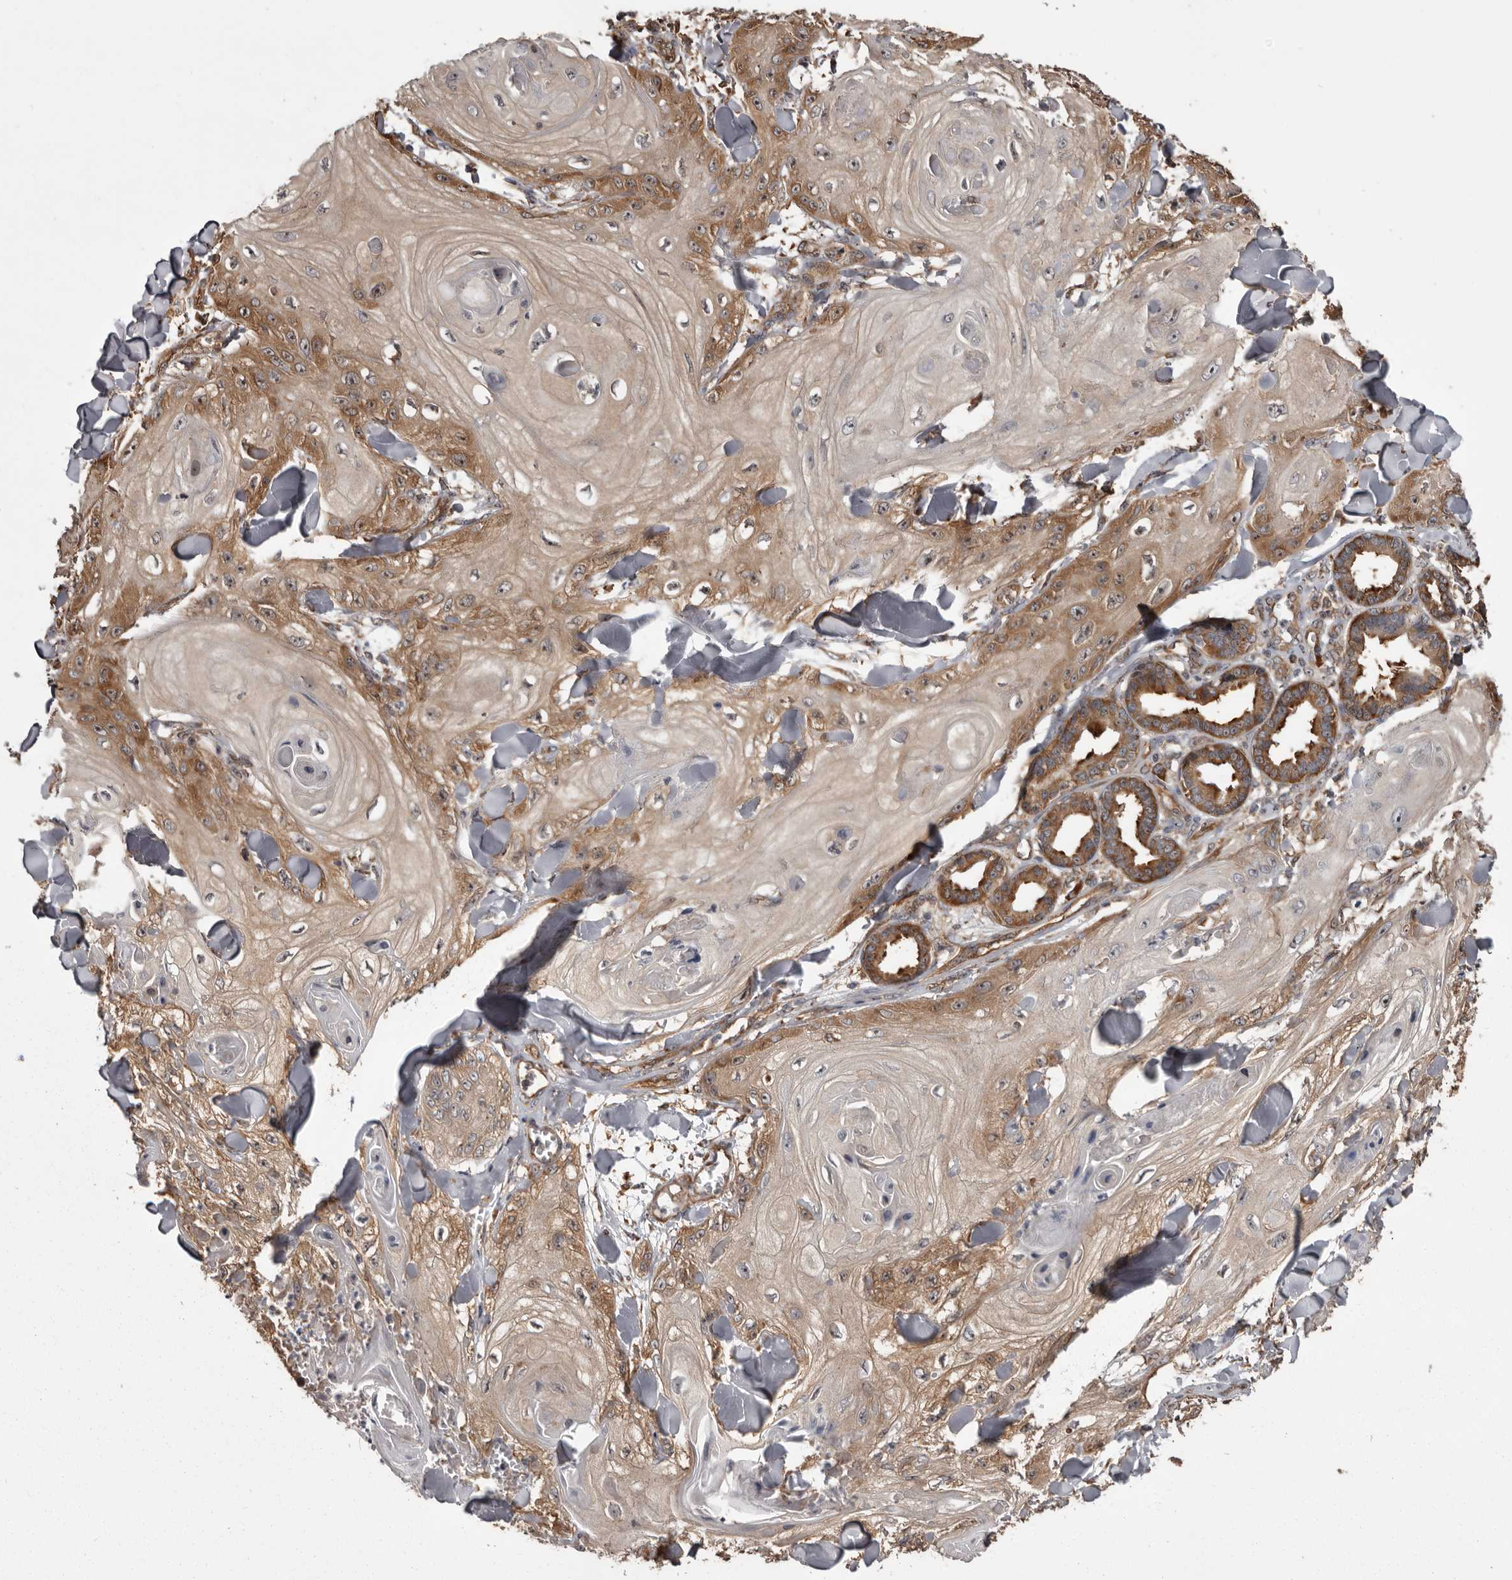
{"staining": {"intensity": "moderate", "quantity": ">75%", "location": "cytoplasmic/membranous,nuclear"}, "tissue": "skin cancer", "cell_type": "Tumor cells", "image_type": "cancer", "snomed": [{"axis": "morphology", "description": "Squamous cell carcinoma, NOS"}, {"axis": "topography", "description": "Skin"}], "caption": "Tumor cells display medium levels of moderate cytoplasmic/membranous and nuclear staining in about >75% of cells in squamous cell carcinoma (skin).", "gene": "DARS1", "patient": {"sex": "male", "age": 74}}